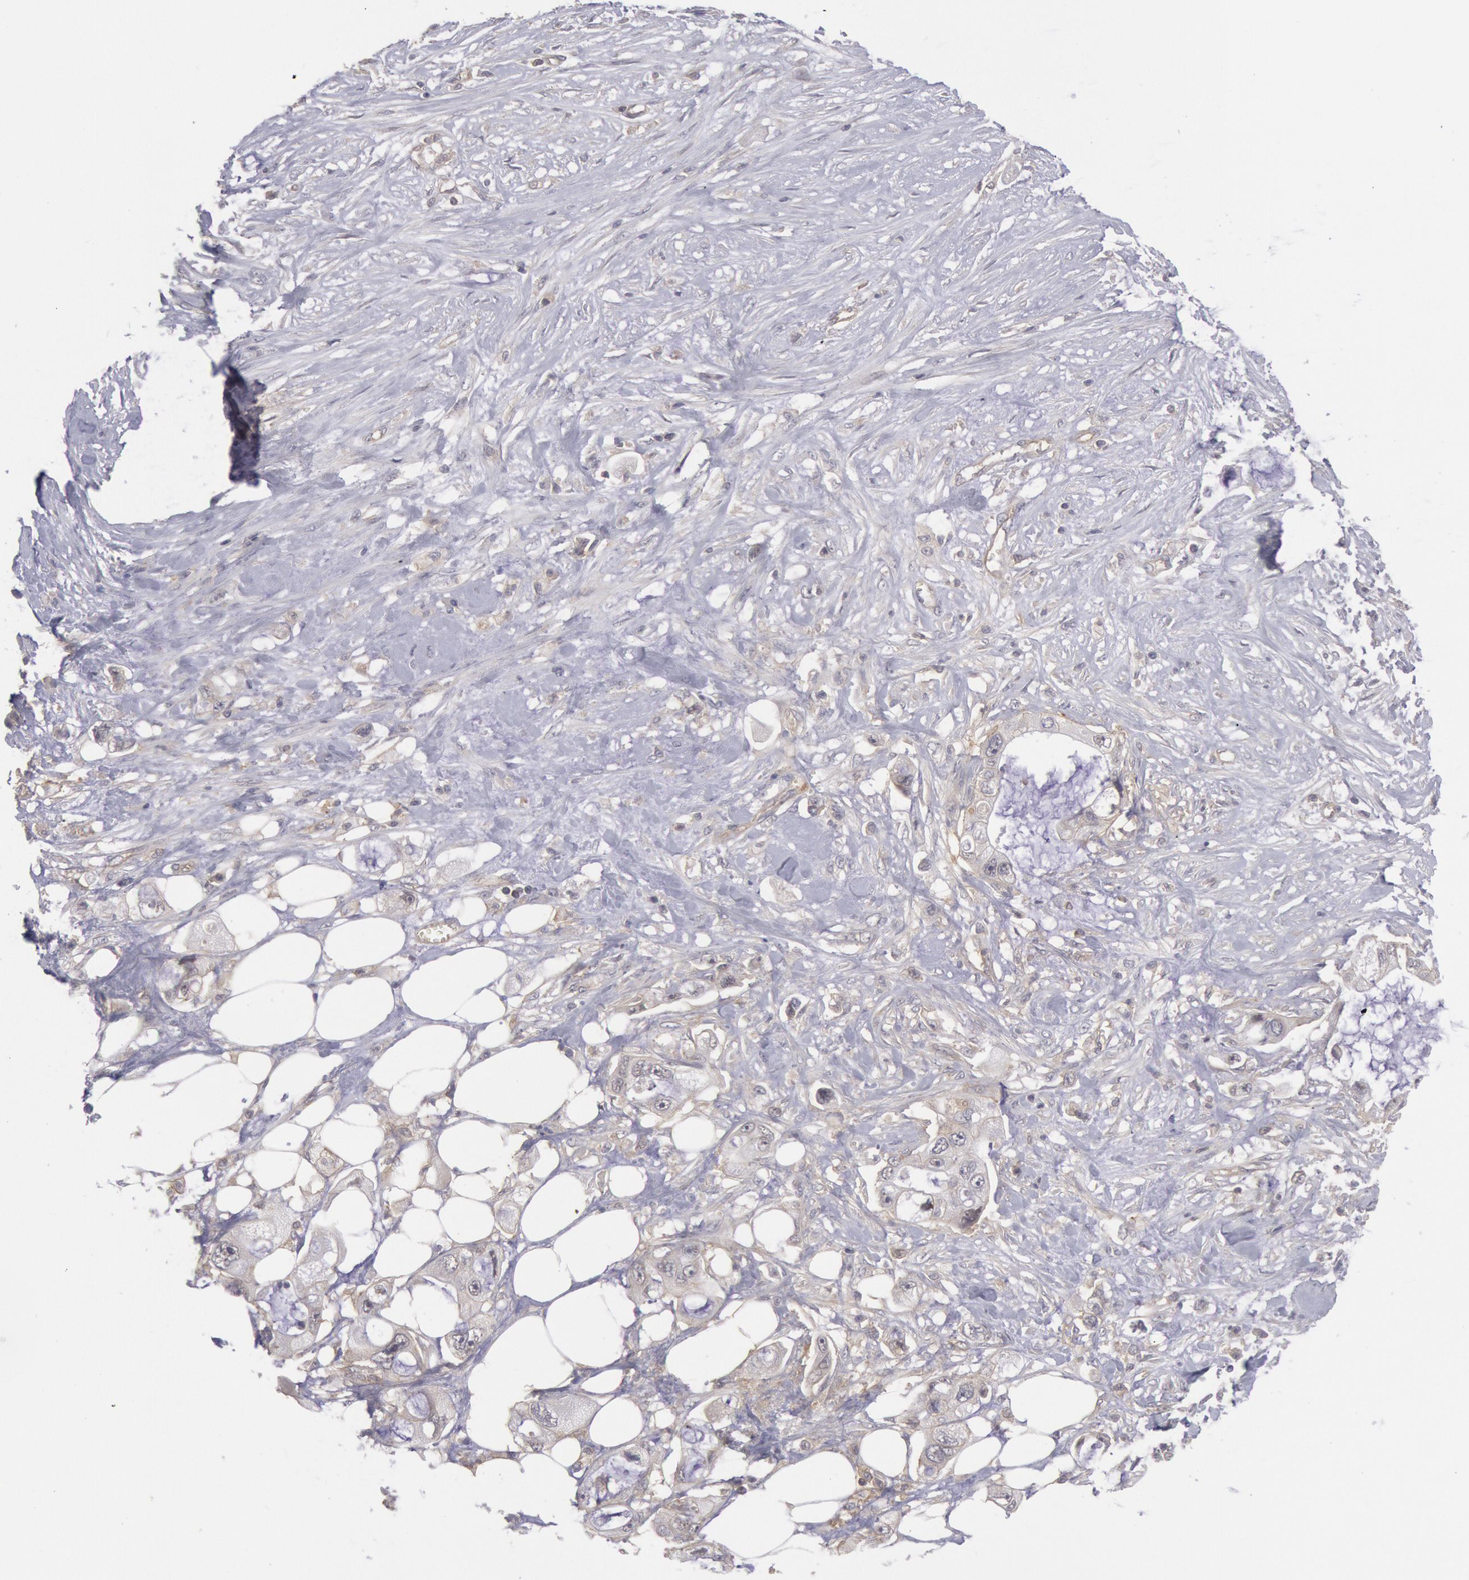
{"staining": {"intensity": "negative", "quantity": "none", "location": "none"}, "tissue": "pancreatic cancer", "cell_type": "Tumor cells", "image_type": "cancer", "snomed": [{"axis": "morphology", "description": "Adenocarcinoma, NOS"}, {"axis": "topography", "description": "Pancreas"}, {"axis": "topography", "description": "Stomach, upper"}], "caption": "IHC of human adenocarcinoma (pancreatic) shows no staining in tumor cells.", "gene": "STX4", "patient": {"sex": "male", "age": 77}}